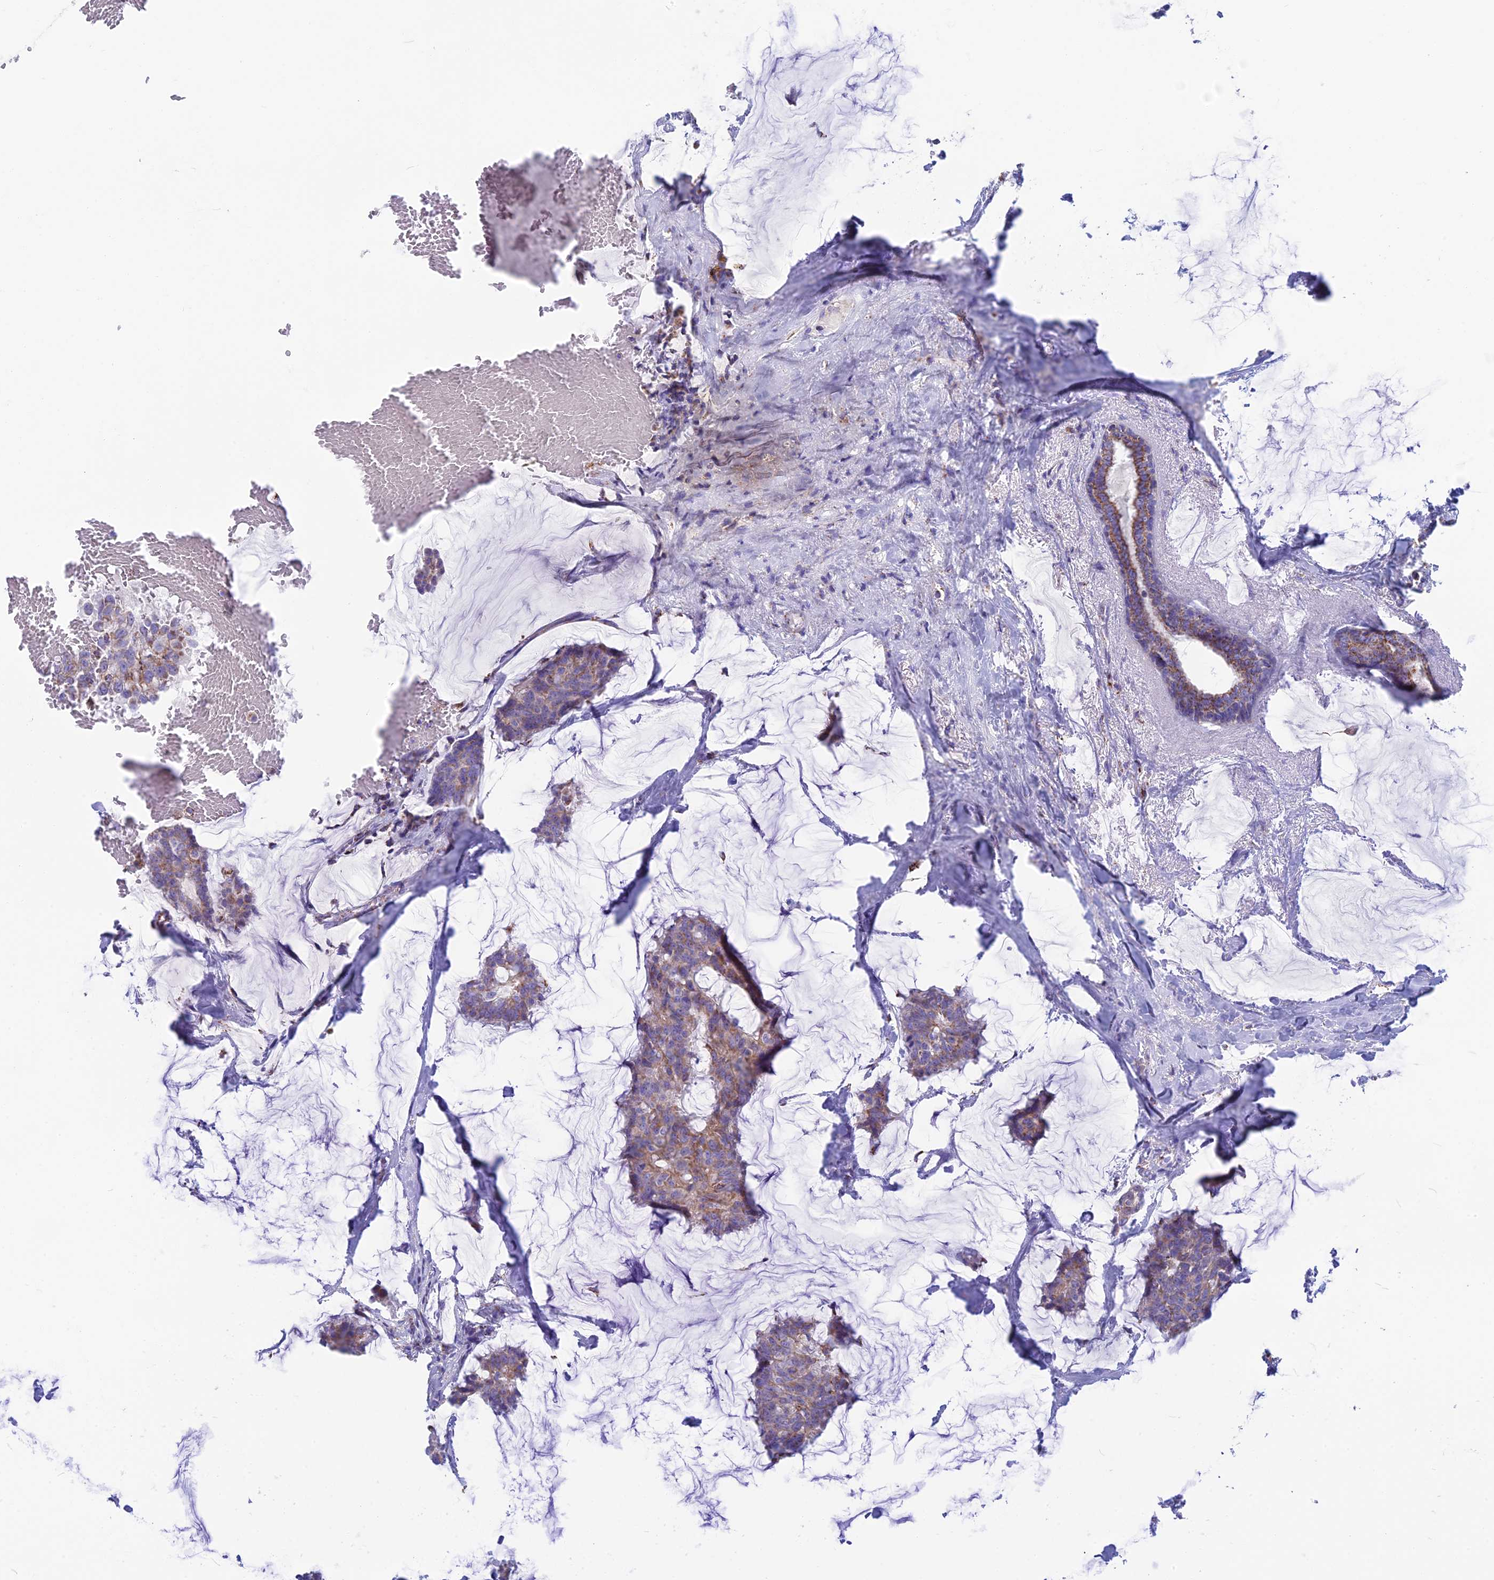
{"staining": {"intensity": "moderate", "quantity": "25%-75%", "location": "cytoplasmic/membranous"}, "tissue": "breast cancer", "cell_type": "Tumor cells", "image_type": "cancer", "snomed": [{"axis": "morphology", "description": "Duct carcinoma"}, {"axis": "topography", "description": "Breast"}], "caption": "This is an image of immunohistochemistry staining of intraductal carcinoma (breast), which shows moderate positivity in the cytoplasmic/membranous of tumor cells.", "gene": "CS", "patient": {"sex": "female", "age": 93}}